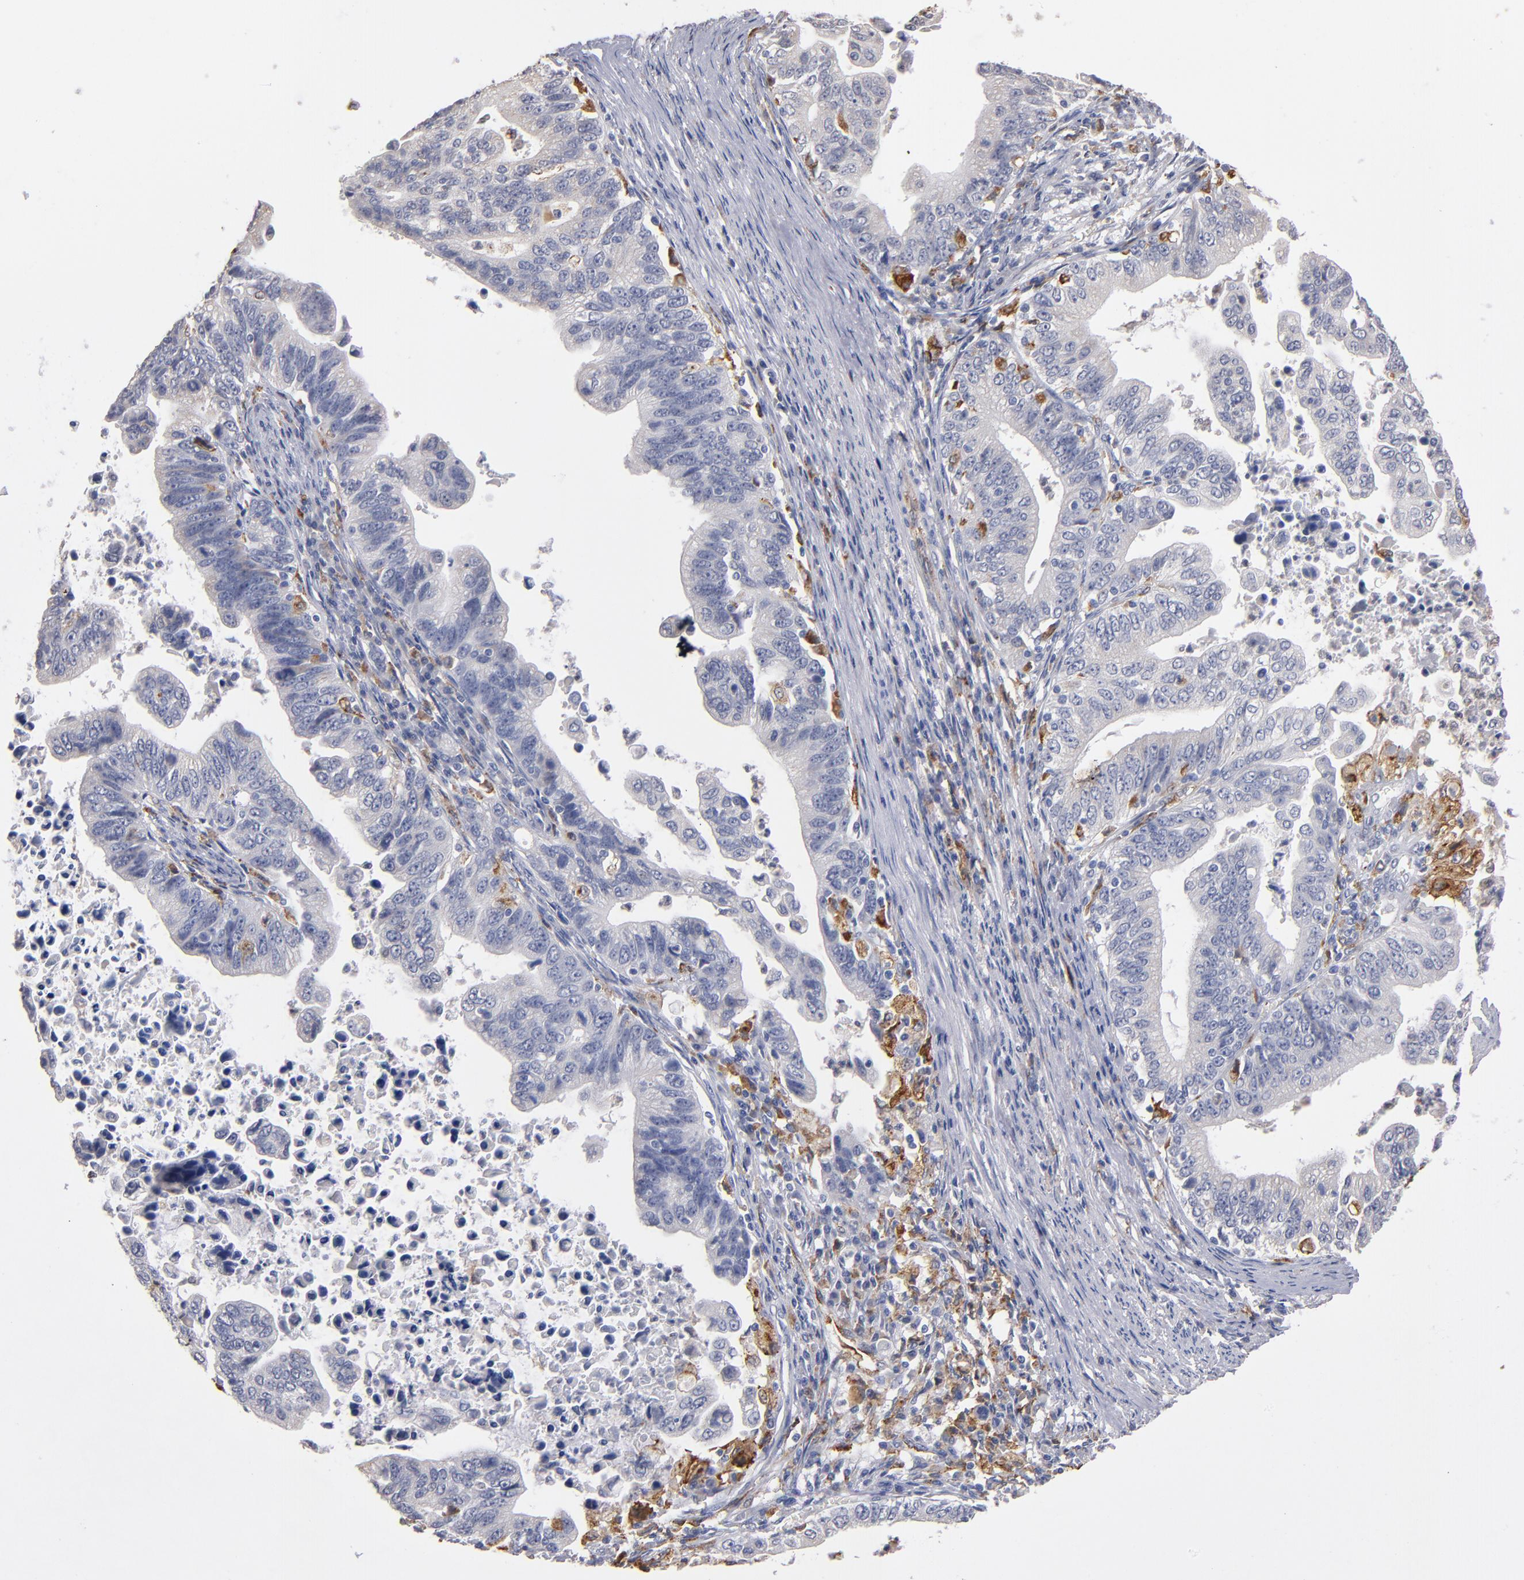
{"staining": {"intensity": "negative", "quantity": "none", "location": "none"}, "tissue": "stomach cancer", "cell_type": "Tumor cells", "image_type": "cancer", "snomed": [{"axis": "morphology", "description": "Adenocarcinoma, NOS"}, {"axis": "topography", "description": "Stomach, upper"}], "caption": "A micrograph of human stomach adenocarcinoma is negative for staining in tumor cells.", "gene": "SELP", "patient": {"sex": "female", "age": 50}}